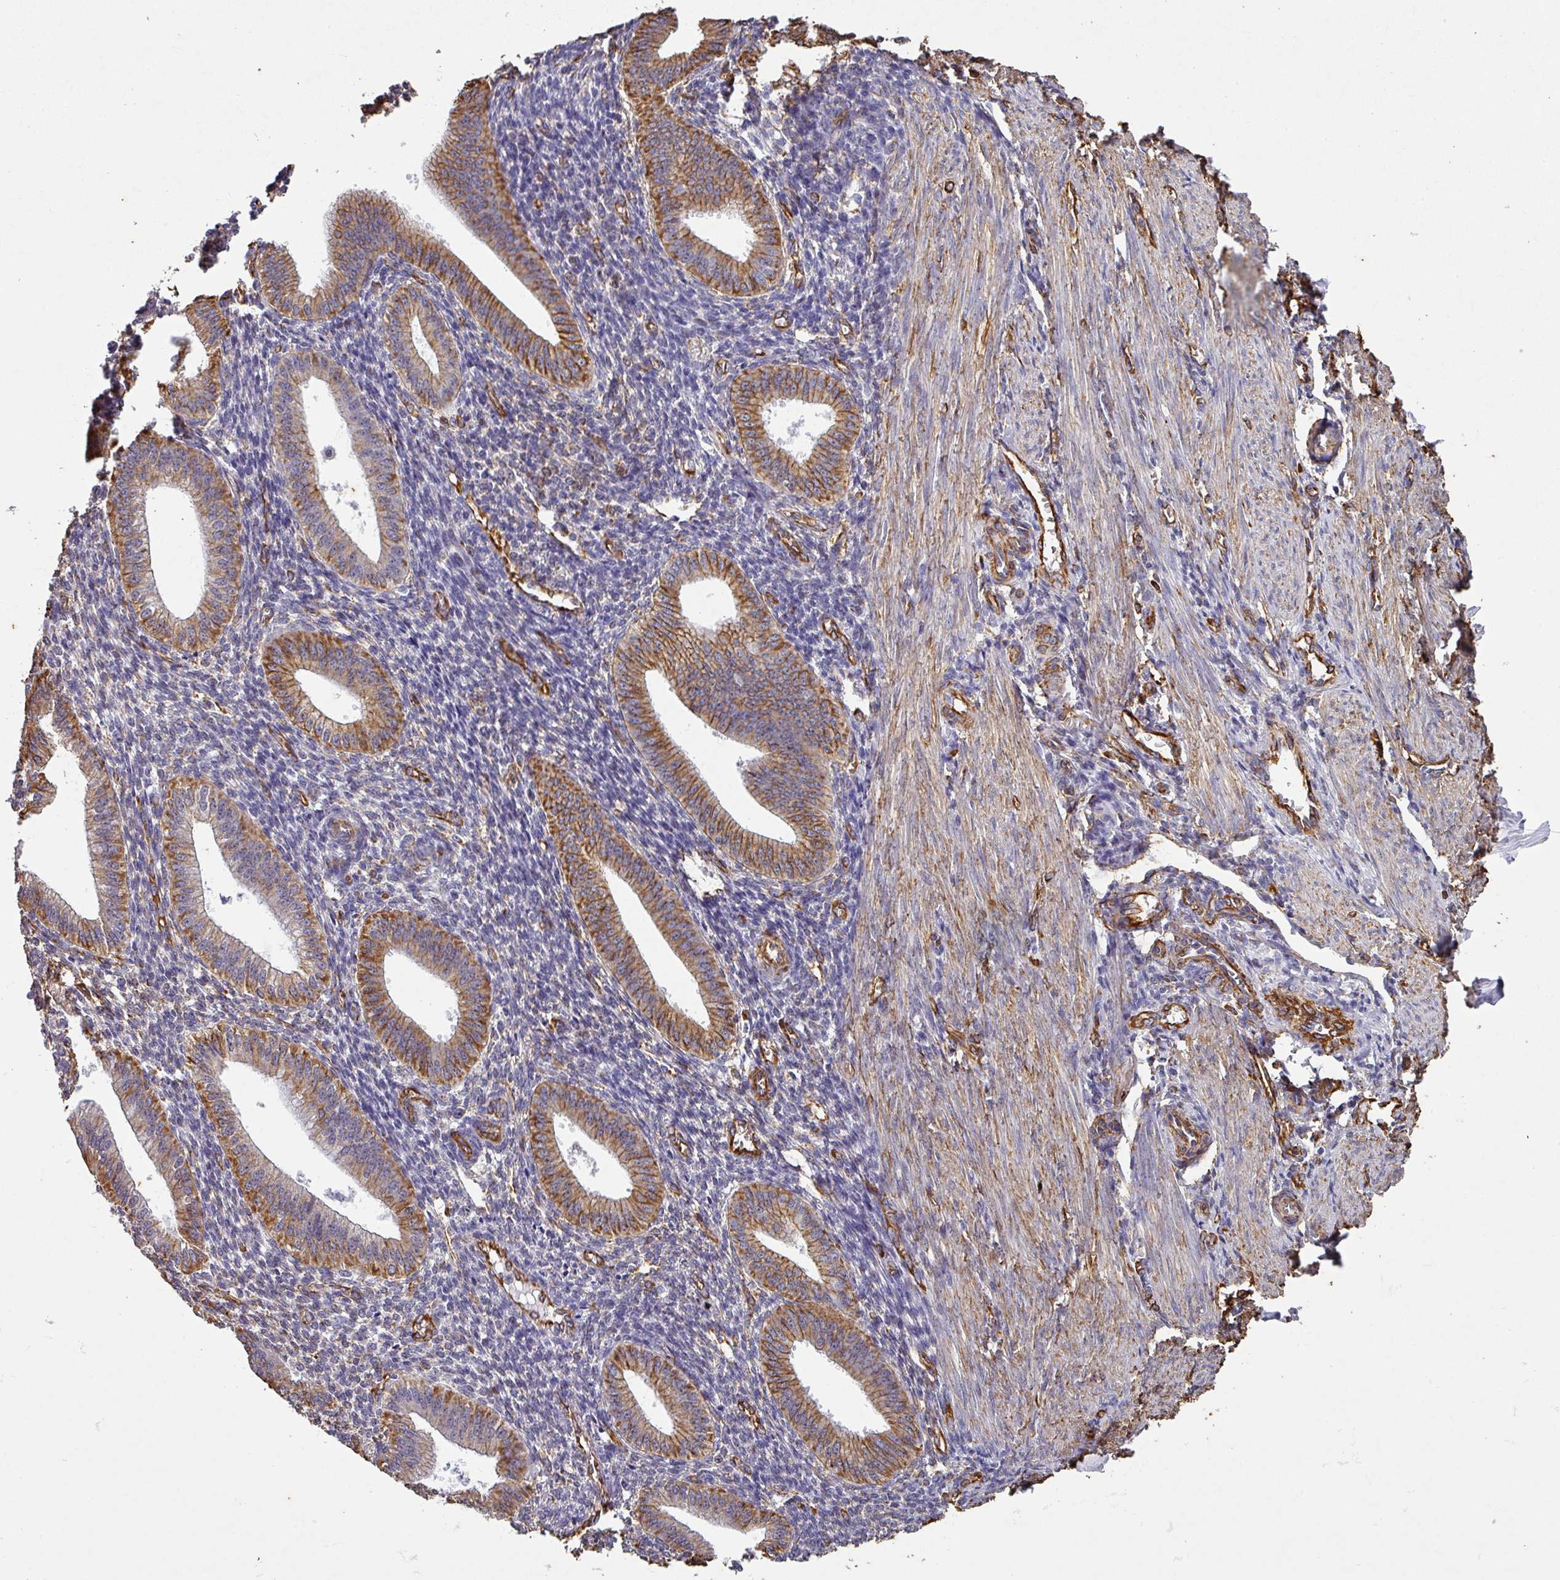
{"staining": {"intensity": "negative", "quantity": "none", "location": "none"}, "tissue": "endometrium", "cell_type": "Cells in endometrial stroma", "image_type": "normal", "snomed": [{"axis": "morphology", "description": "Normal tissue, NOS"}, {"axis": "topography", "description": "Endometrium"}], "caption": "The micrograph demonstrates no significant staining in cells in endometrial stroma of endometrium. The staining is performed using DAB brown chromogen with nuclei counter-stained in using hematoxylin.", "gene": "ZNF280C", "patient": {"sex": "female", "age": 34}}